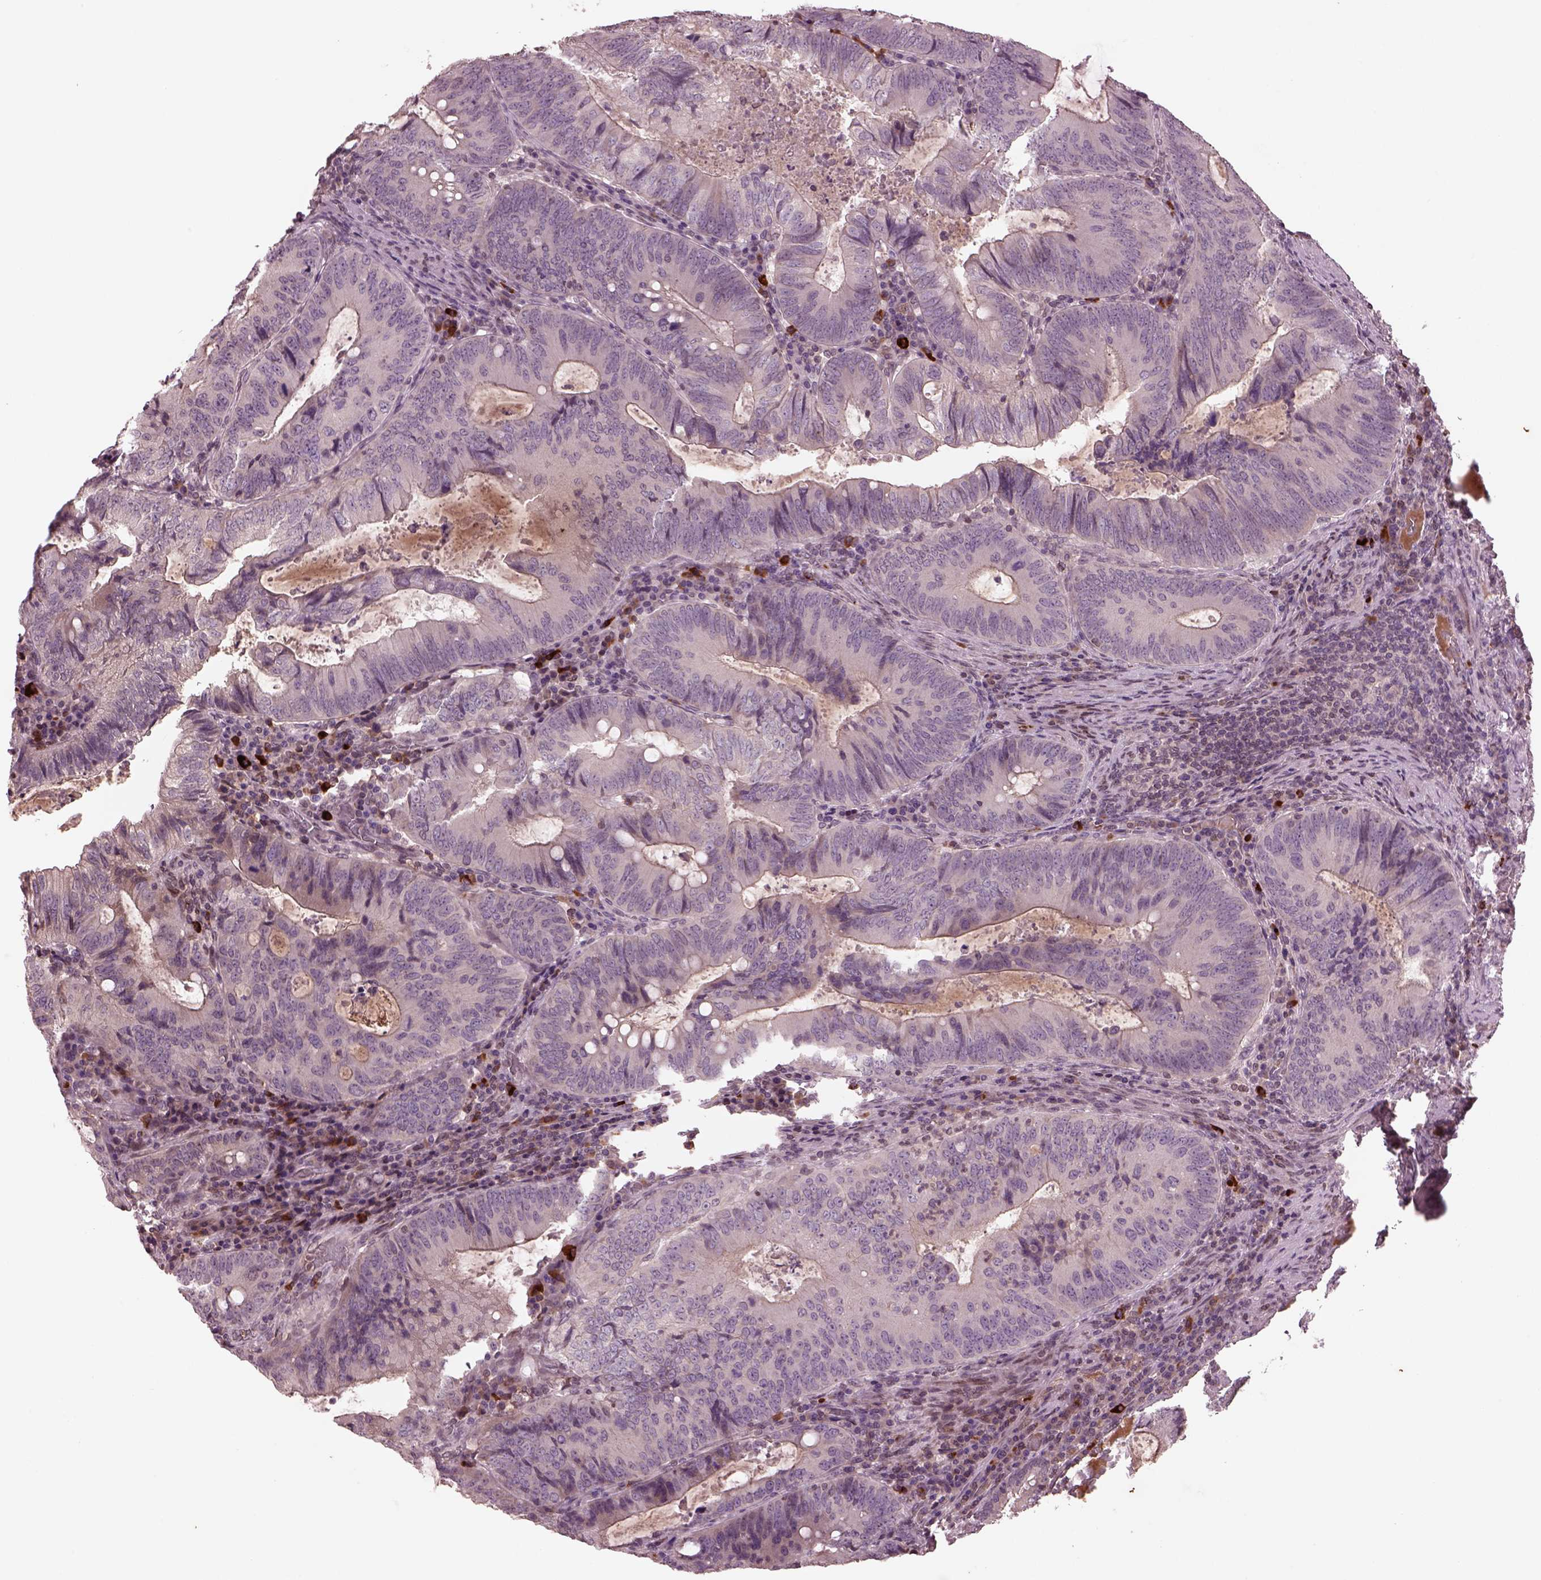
{"staining": {"intensity": "negative", "quantity": "none", "location": "none"}, "tissue": "colorectal cancer", "cell_type": "Tumor cells", "image_type": "cancer", "snomed": [{"axis": "morphology", "description": "Adenocarcinoma, NOS"}, {"axis": "topography", "description": "Colon"}], "caption": "Tumor cells show no significant protein positivity in adenocarcinoma (colorectal).", "gene": "PTX4", "patient": {"sex": "male", "age": 67}}